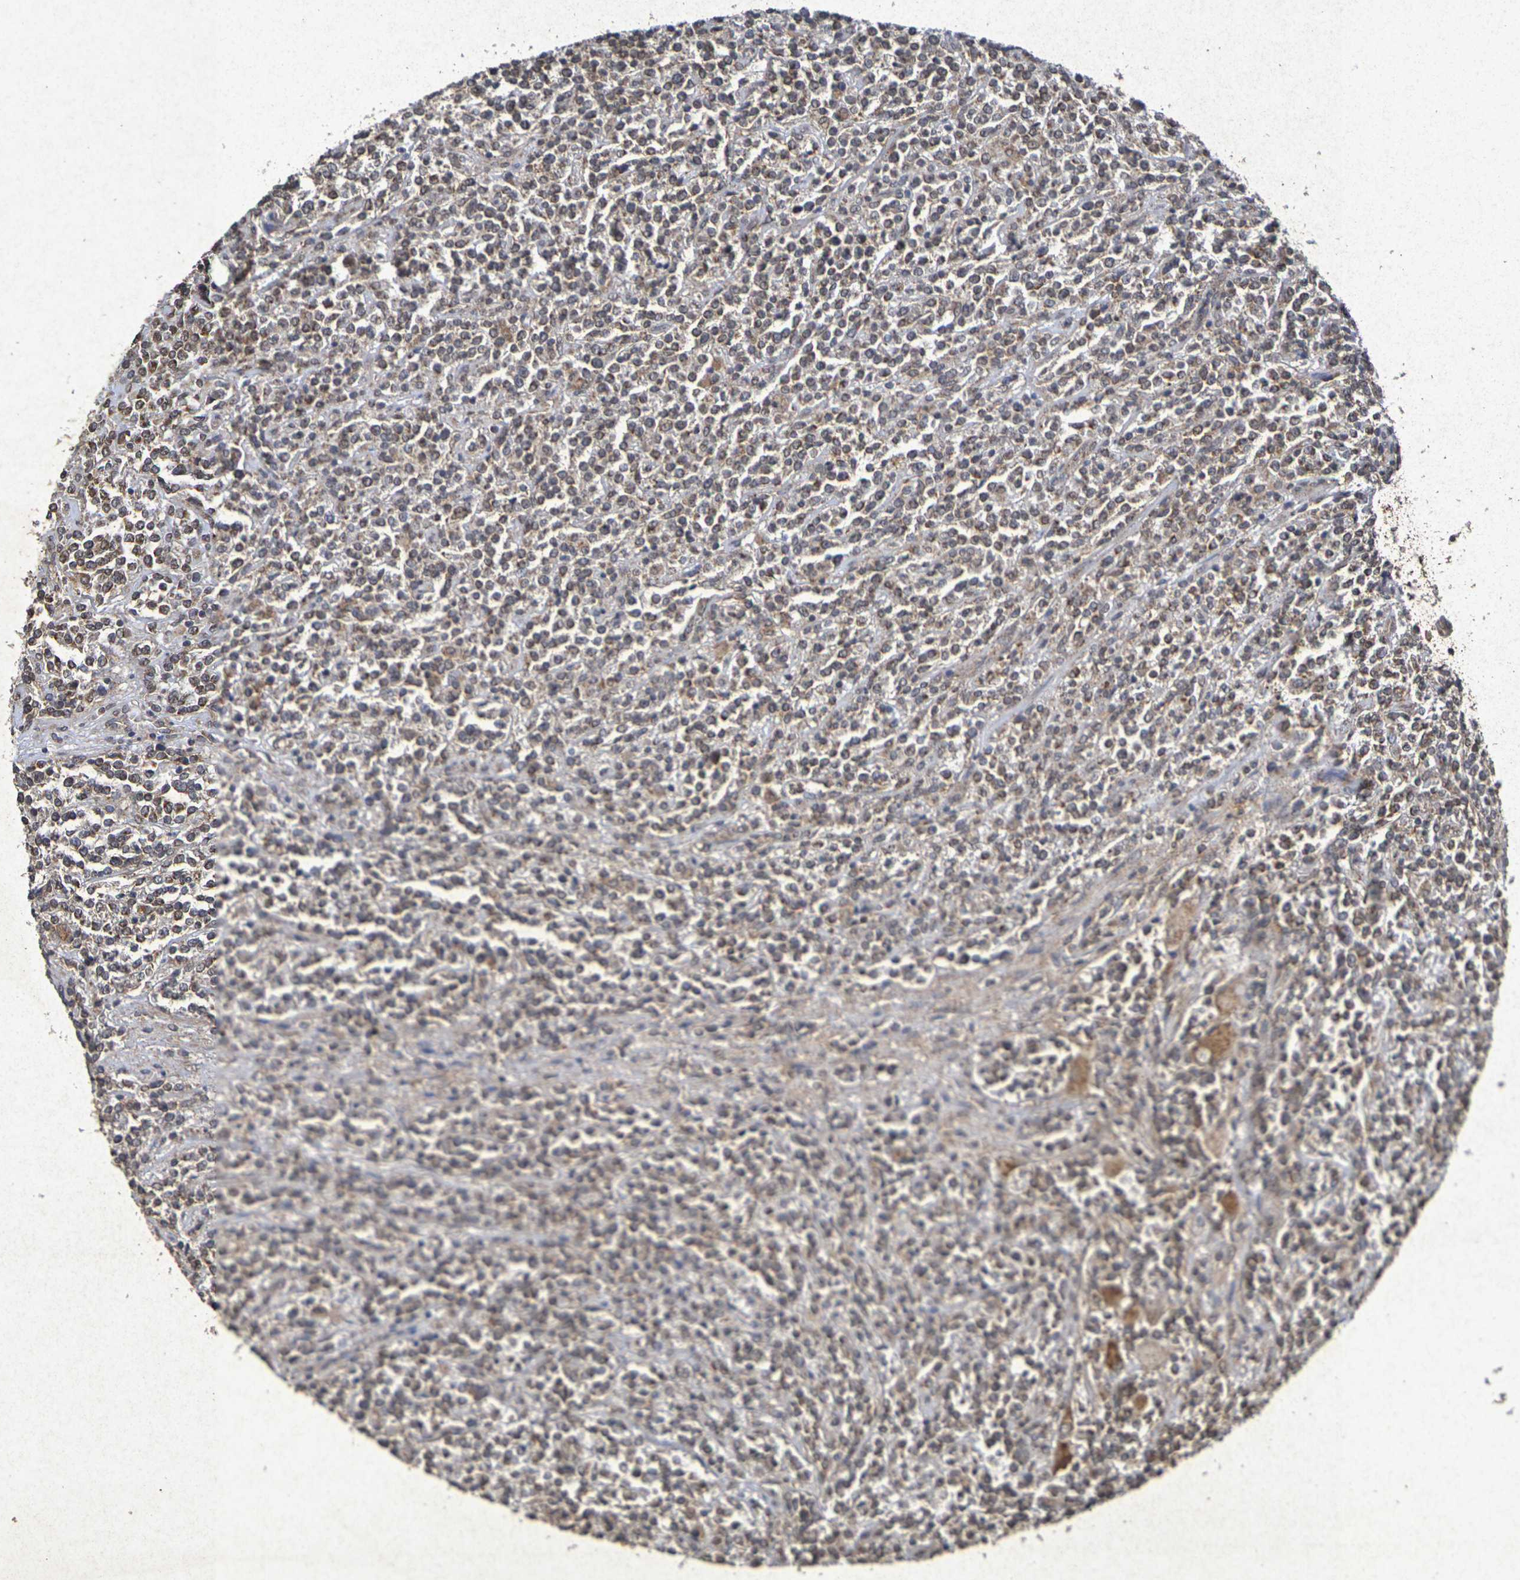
{"staining": {"intensity": "moderate", "quantity": ">75%", "location": "cytoplasmic/membranous"}, "tissue": "lymphoma", "cell_type": "Tumor cells", "image_type": "cancer", "snomed": [{"axis": "morphology", "description": "Malignant lymphoma, non-Hodgkin's type, High grade"}, {"axis": "topography", "description": "Soft tissue"}], "caption": "Lymphoma stained with DAB immunohistochemistry displays medium levels of moderate cytoplasmic/membranous expression in approximately >75% of tumor cells.", "gene": "GUCY1A2", "patient": {"sex": "male", "age": 18}}